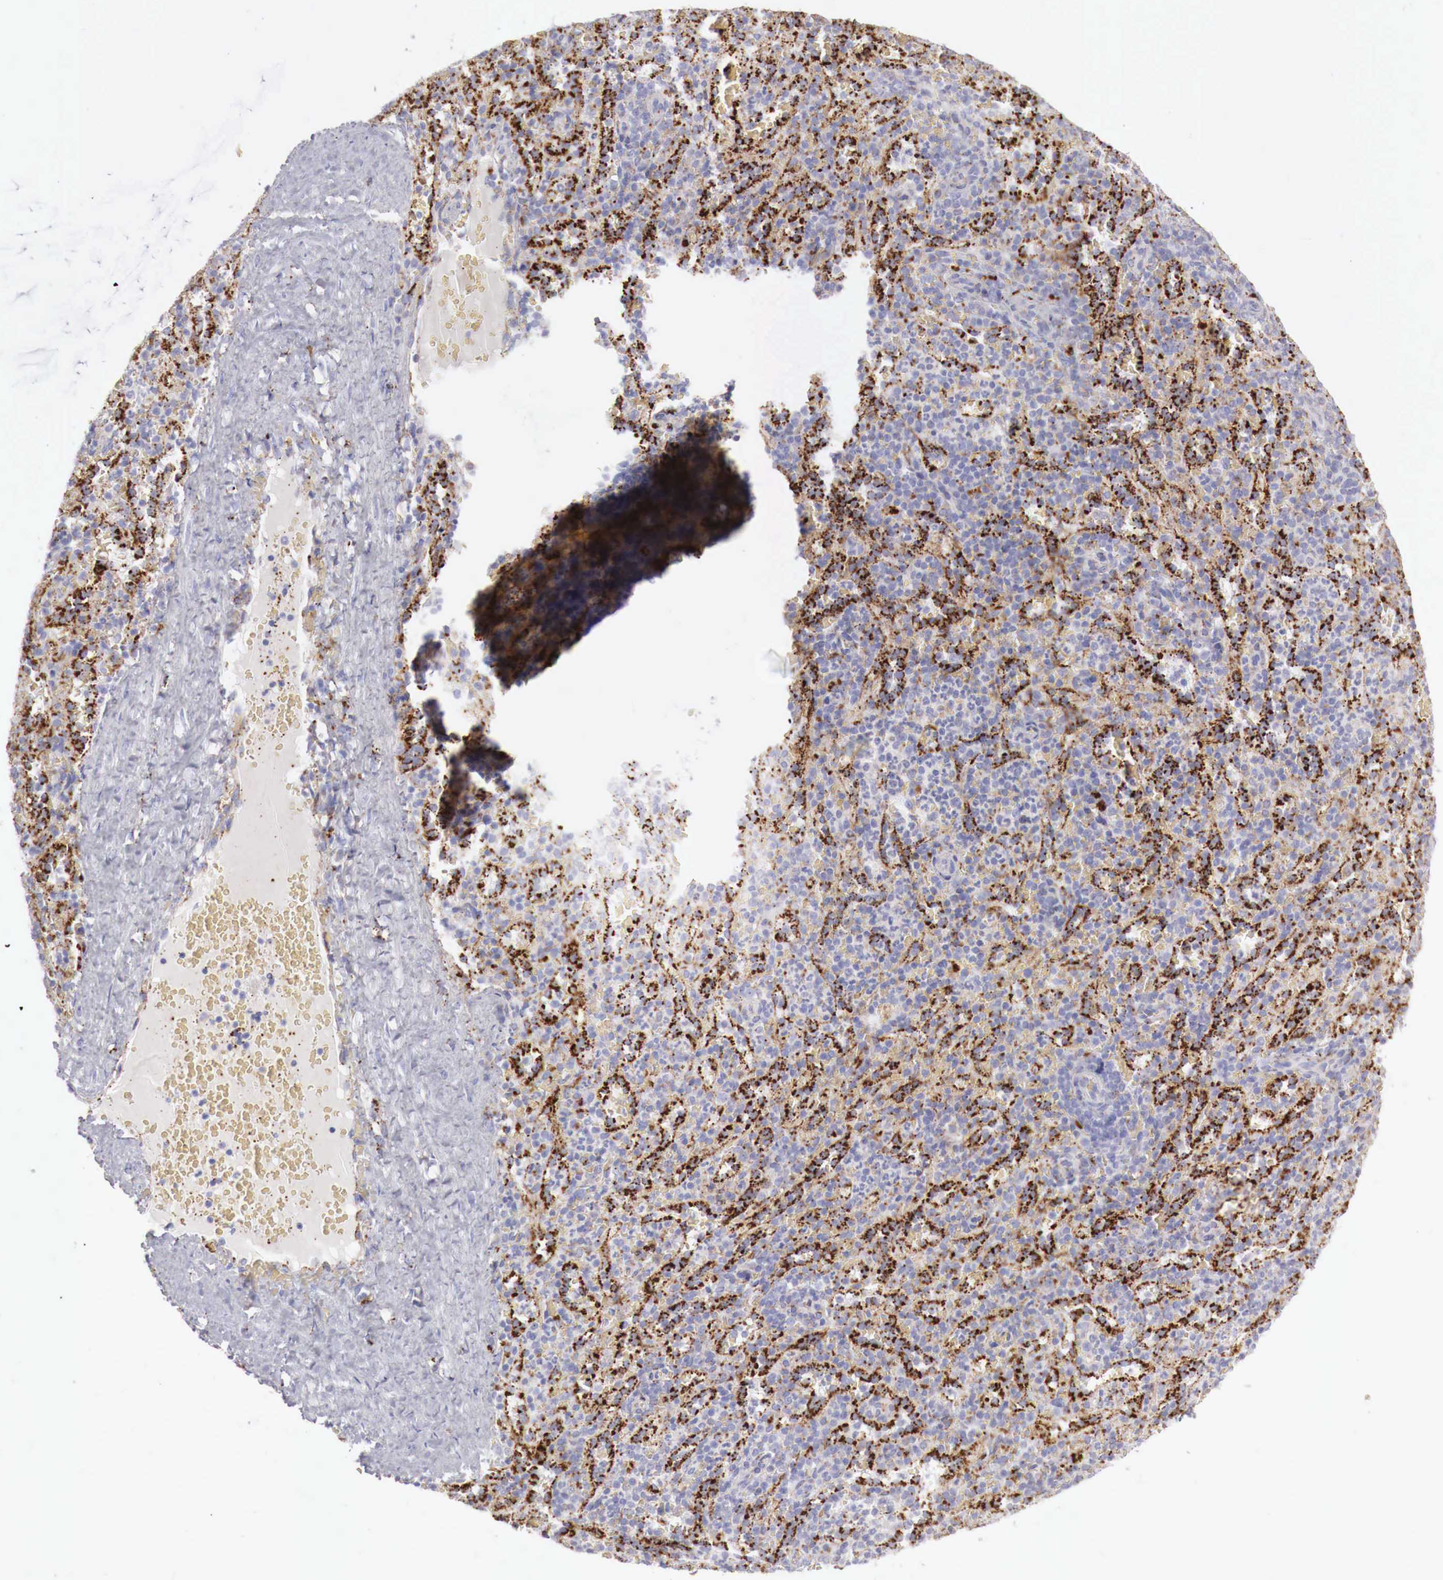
{"staining": {"intensity": "negative", "quantity": "none", "location": "none"}, "tissue": "spleen", "cell_type": "Cells in red pulp", "image_type": "normal", "snomed": [{"axis": "morphology", "description": "Normal tissue, NOS"}, {"axis": "topography", "description": "Spleen"}], "caption": "Human spleen stained for a protein using immunohistochemistry demonstrates no expression in cells in red pulp.", "gene": "GLA", "patient": {"sex": "female", "age": 21}}